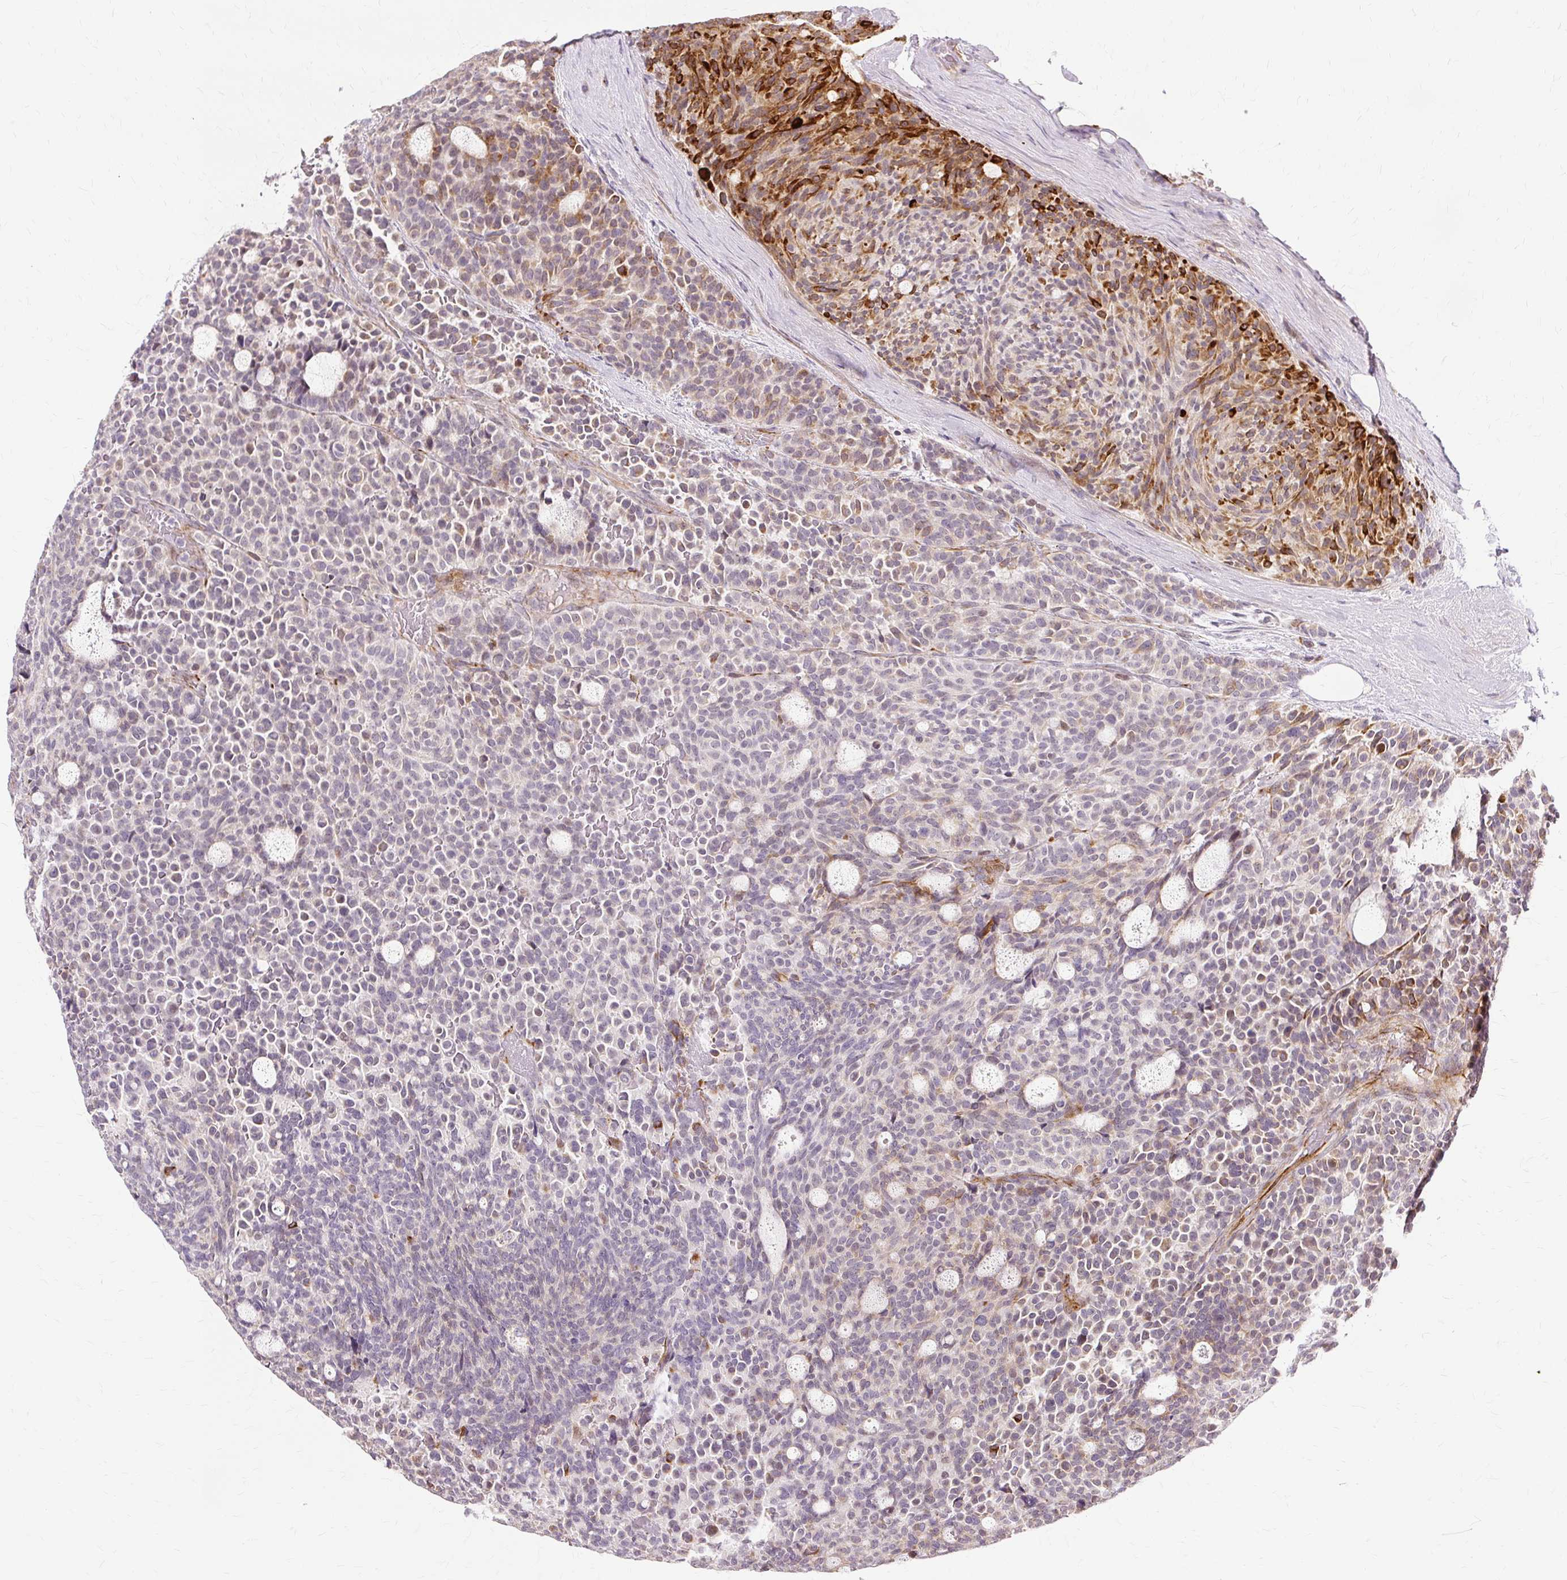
{"staining": {"intensity": "moderate", "quantity": "25%-75%", "location": "cytoplasmic/membranous"}, "tissue": "carcinoid", "cell_type": "Tumor cells", "image_type": "cancer", "snomed": [{"axis": "morphology", "description": "Carcinoid, malignant, NOS"}, {"axis": "topography", "description": "Pancreas"}], "caption": "Carcinoid was stained to show a protein in brown. There is medium levels of moderate cytoplasmic/membranous staining in about 25%-75% of tumor cells.", "gene": "MMACHC", "patient": {"sex": "female", "age": 54}}